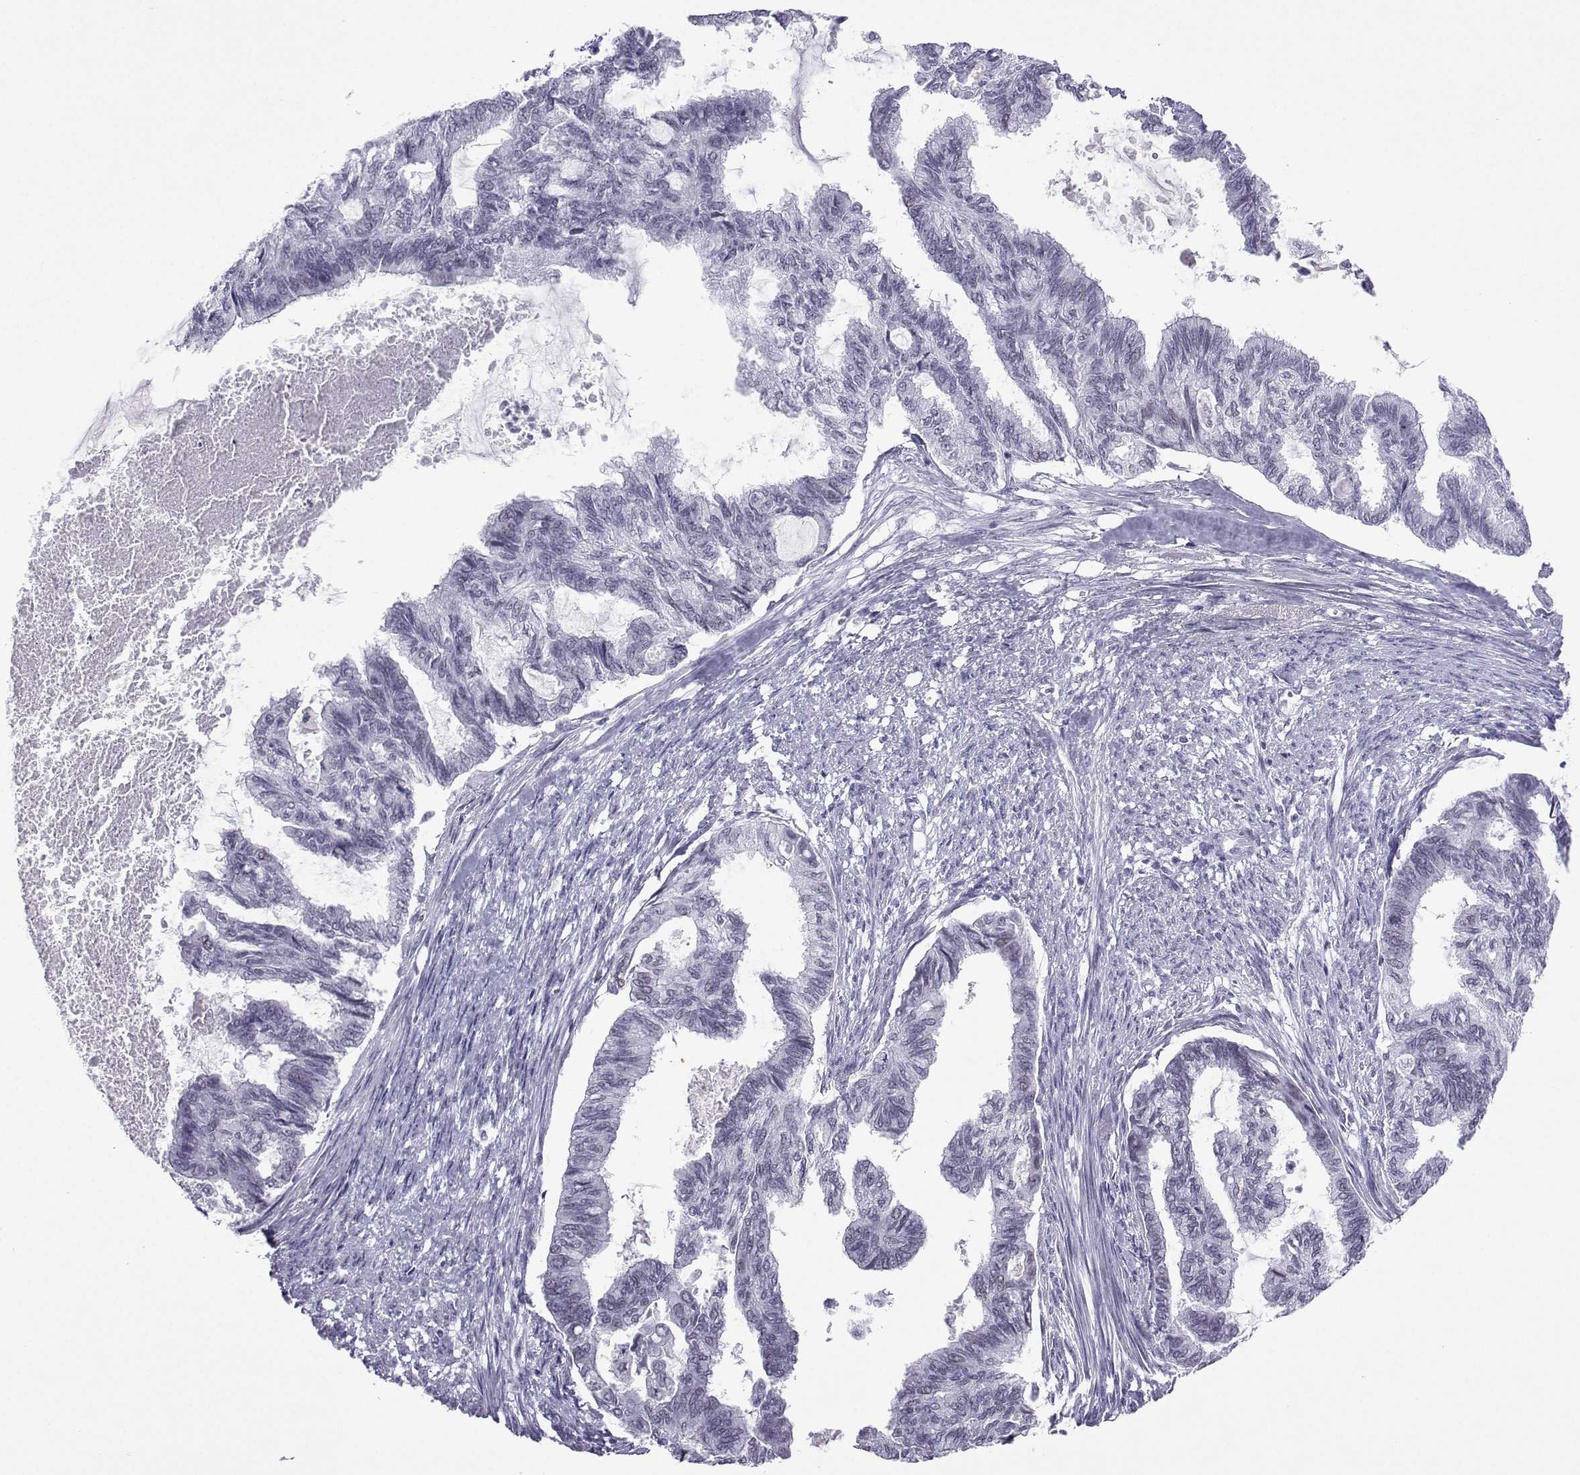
{"staining": {"intensity": "negative", "quantity": "none", "location": "none"}, "tissue": "endometrial cancer", "cell_type": "Tumor cells", "image_type": "cancer", "snomed": [{"axis": "morphology", "description": "Adenocarcinoma, NOS"}, {"axis": "topography", "description": "Endometrium"}], "caption": "The histopathology image displays no staining of tumor cells in endometrial cancer (adenocarcinoma).", "gene": "LORICRIN", "patient": {"sex": "female", "age": 86}}